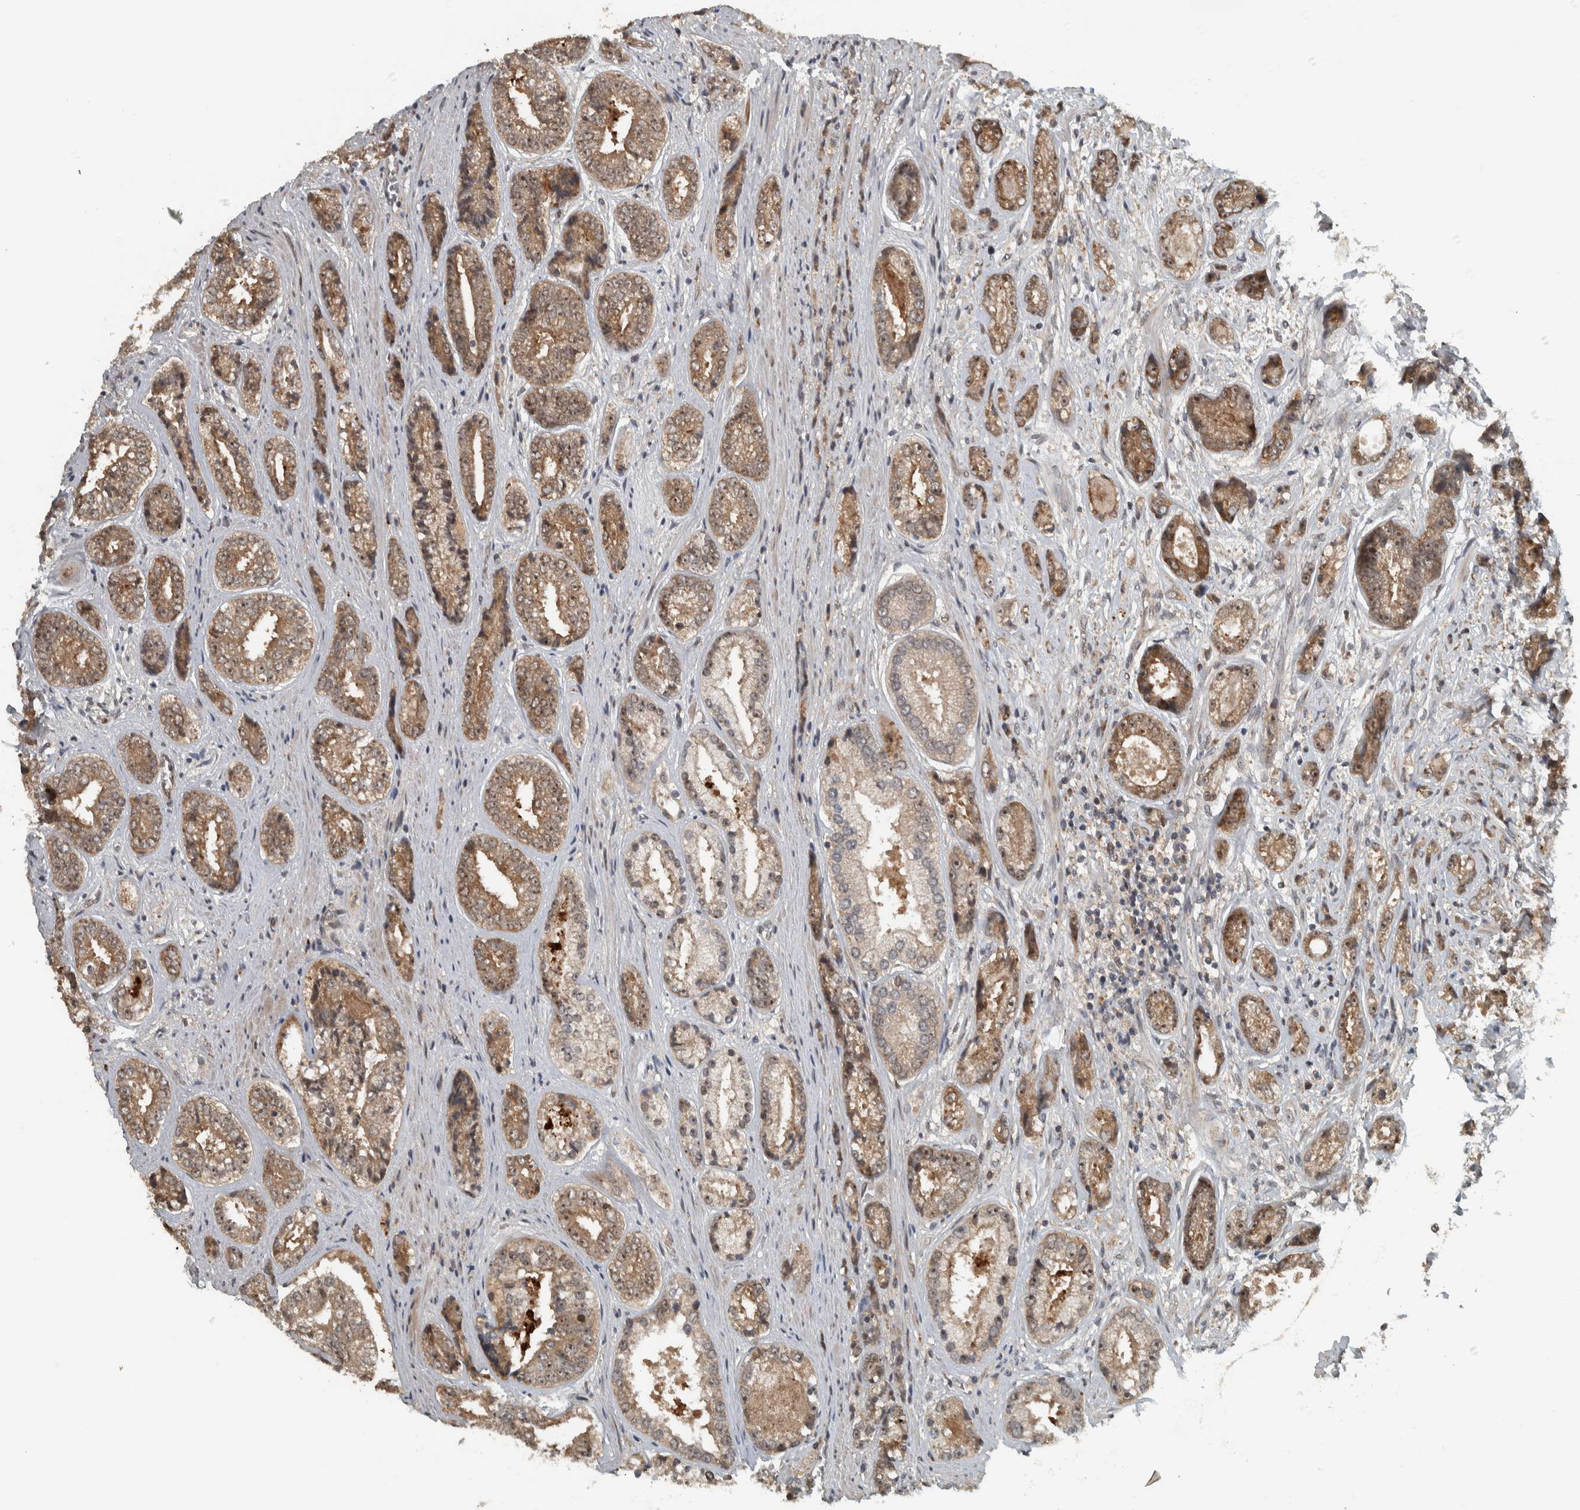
{"staining": {"intensity": "moderate", "quantity": ">75%", "location": "cytoplasmic/membranous,nuclear"}, "tissue": "prostate cancer", "cell_type": "Tumor cells", "image_type": "cancer", "snomed": [{"axis": "morphology", "description": "Adenocarcinoma, High grade"}, {"axis": "topography", "description": "Prostate"}], "caption": "The image shows immunohistochemical staining of adenocarcinoma (high-grade) (prostate). There is moderate cytoplasmic/membranous and nuclear positivity is identified in about >75% of tumor cells. (DAB = brown stain, brightfield microscopy at high magnification).", "gene": "XPO5", "patient": {"sex": "male", "age": 61}}